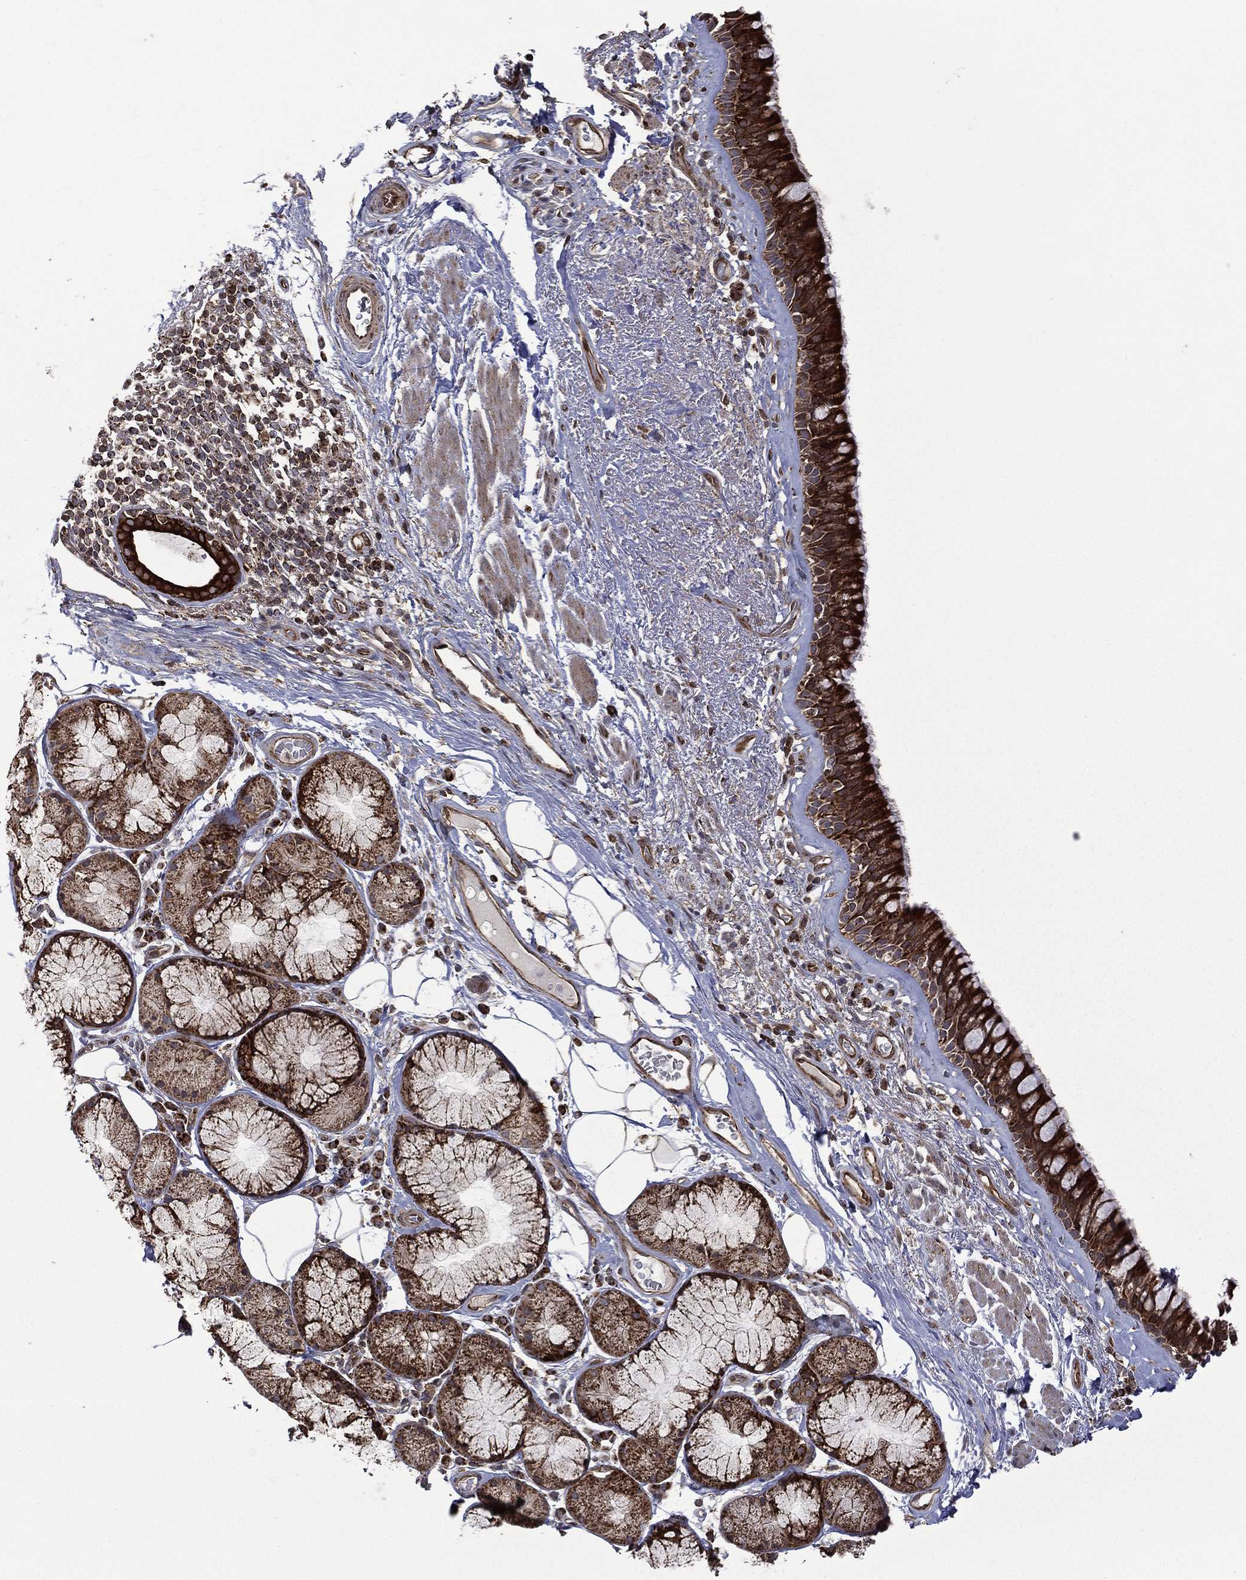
{"staining": {"intensity": "strong", "quantity": ">75%", "location": "cytoplasmic/membranous"}, "tissue": "bronchus", "cell_type": "Respiratory epithelial cells", "image_type": "normal", "snomed": [{"axis": "morphology", "description": "Normal tissue, NOS"}, {"axis": "topography", "description": "Bronchus"}], "caption": "A high-resolution histopathology image shows IHC staining of benign bronchus, which displays strong cytoplasmic/membranous positivity in approximately >75% of respiratory epithelial cells.", "gene": "GIMAP6", "patient": {"sex": "male", "age": 82}}